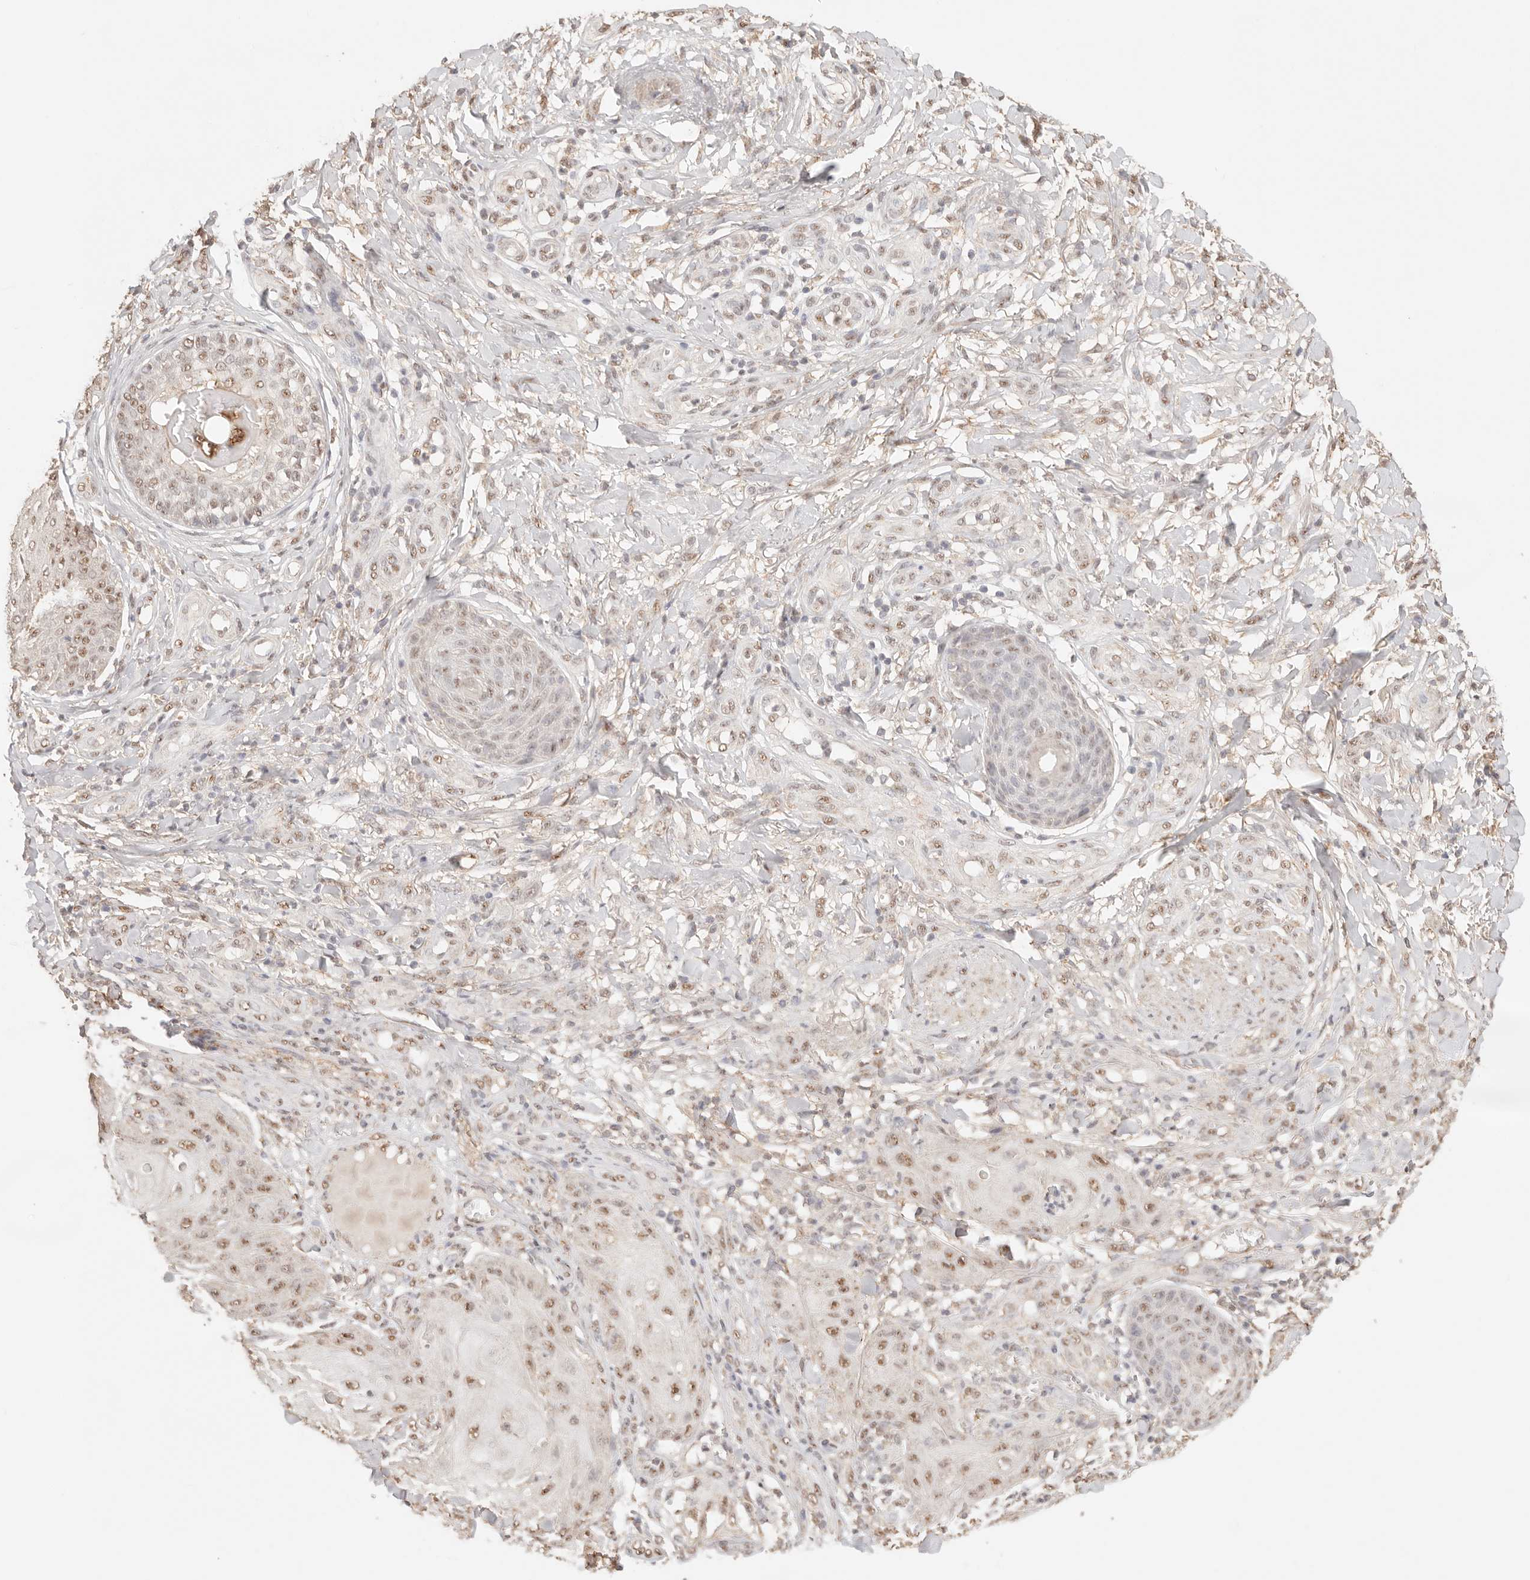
{"staining": {"intensity": "moderate", "quantity": ">75%", "location": "nuclear"}, "tissue": "skin cancer", "cell_type": "Tumor cells", "image_type": "cancer", "snomed": [{"axis": "morphology", "description": "Squamous cell carcinoma, NOS"}, {"axis": "topography", "description": "Skin"}], "caption": "Immunohistochemical staining of human skin cancer (squamous cell carcinoma) shows medium levels of moderate nuclear staining in about >75% of tumor cells. (DAB (3,3'-diaminobenzidine) IHC with brightfield microscopy, high magnification).", "gene": "IL1R2", "patient": {"sex": "male", "age": 74}}